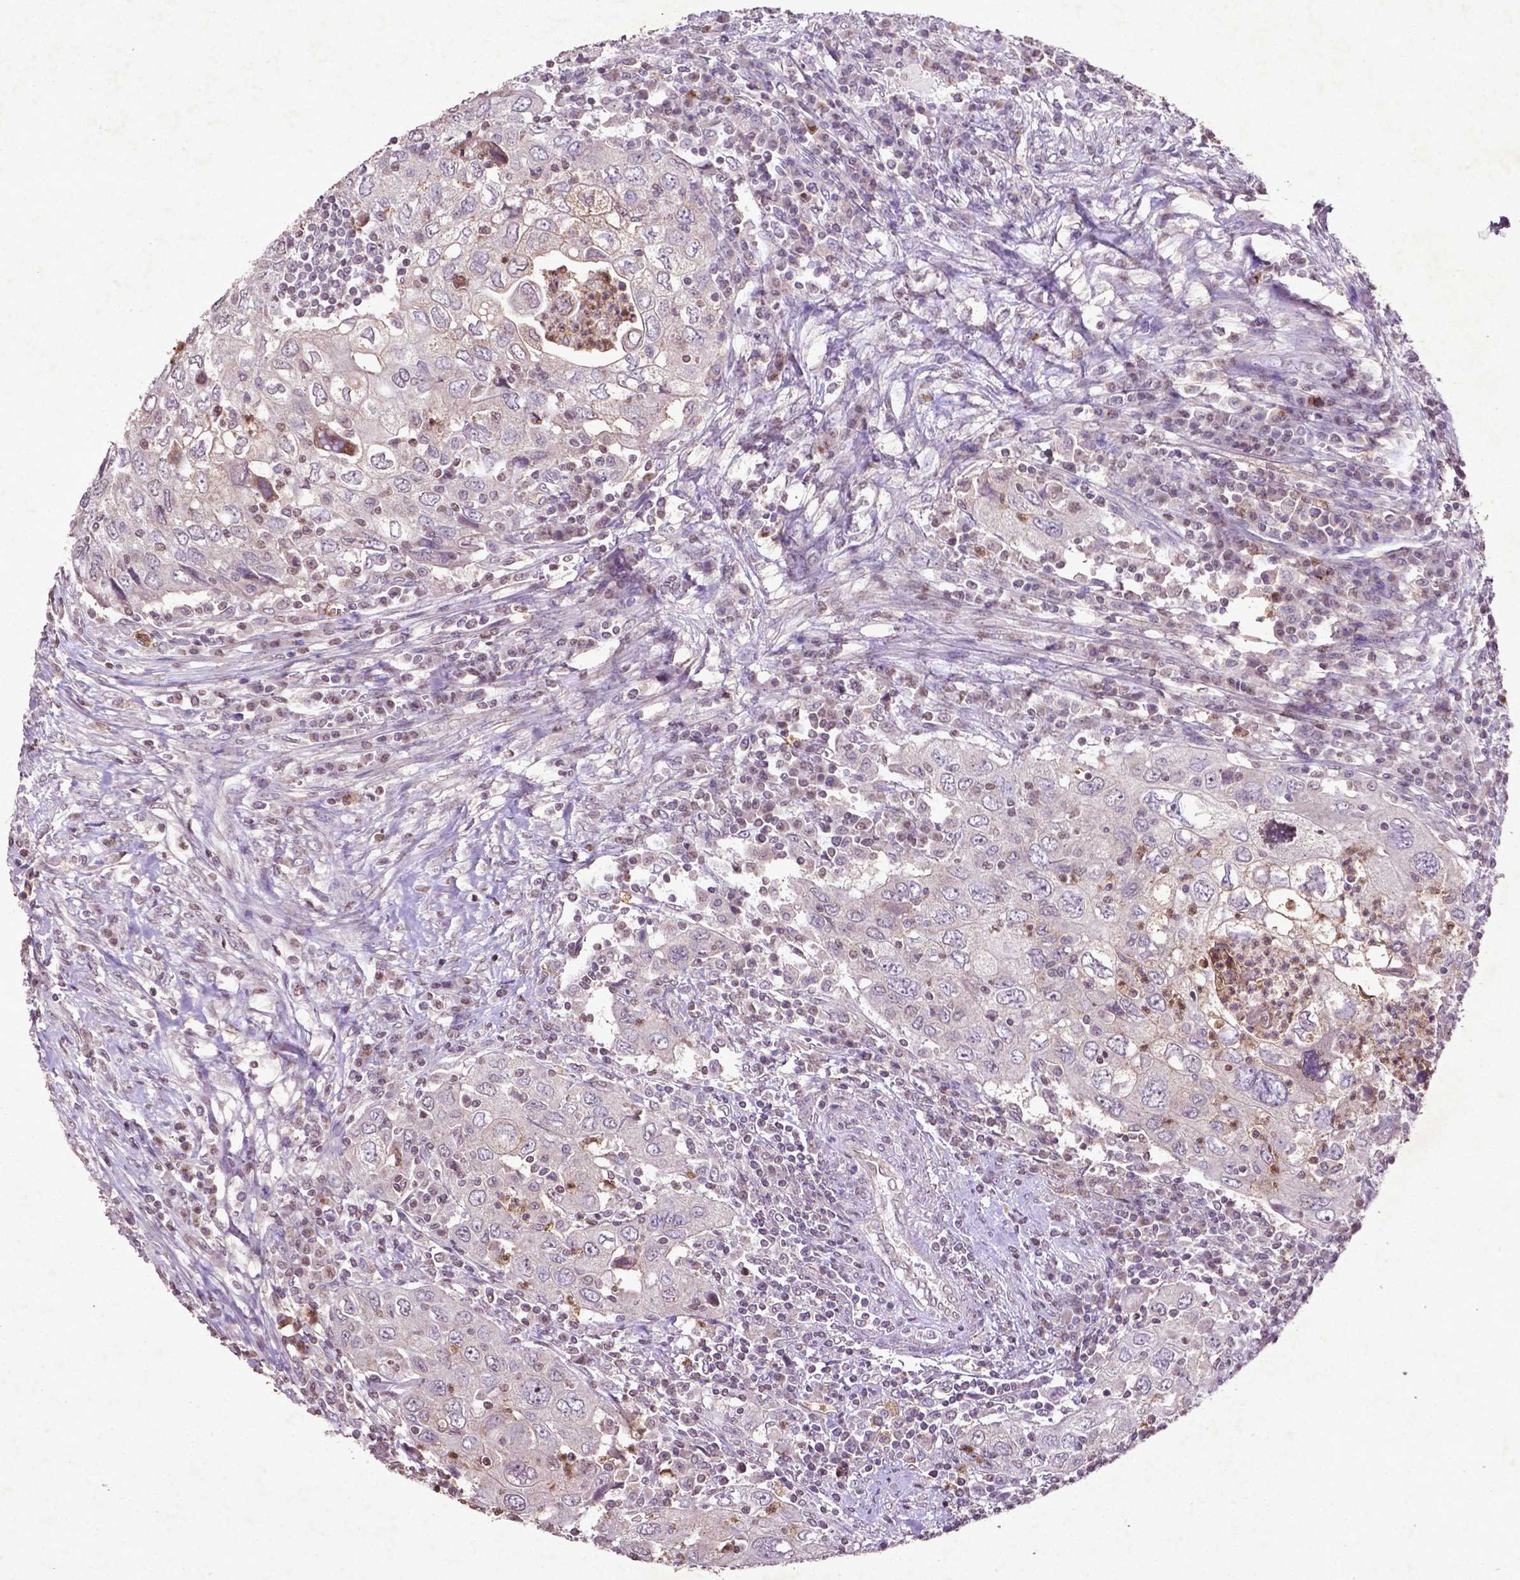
{"staining": {"intensity": "negative", "quantity": "none", "location": "none"}, "tissue": "urothelial cancer", "cell_type": "Tumor cells", "image_type": "cancer", "snomed": [{"axis": "morphology", "description": "Urothelial carcinoma, High grade"}, {"axis": "topography", "description": "Urinary bladder"}], "caption": "Immunohistochemistry (IHC) photomicrograph of neoplastic tissue: urothelial carcinoma (high-grade) stained with DAB (3,3'-diaminobenzidine) exhibits no significant protein staining in tumor cells.", "gene": "MTOR", "patient": {"sex": "male", "age": 76}}